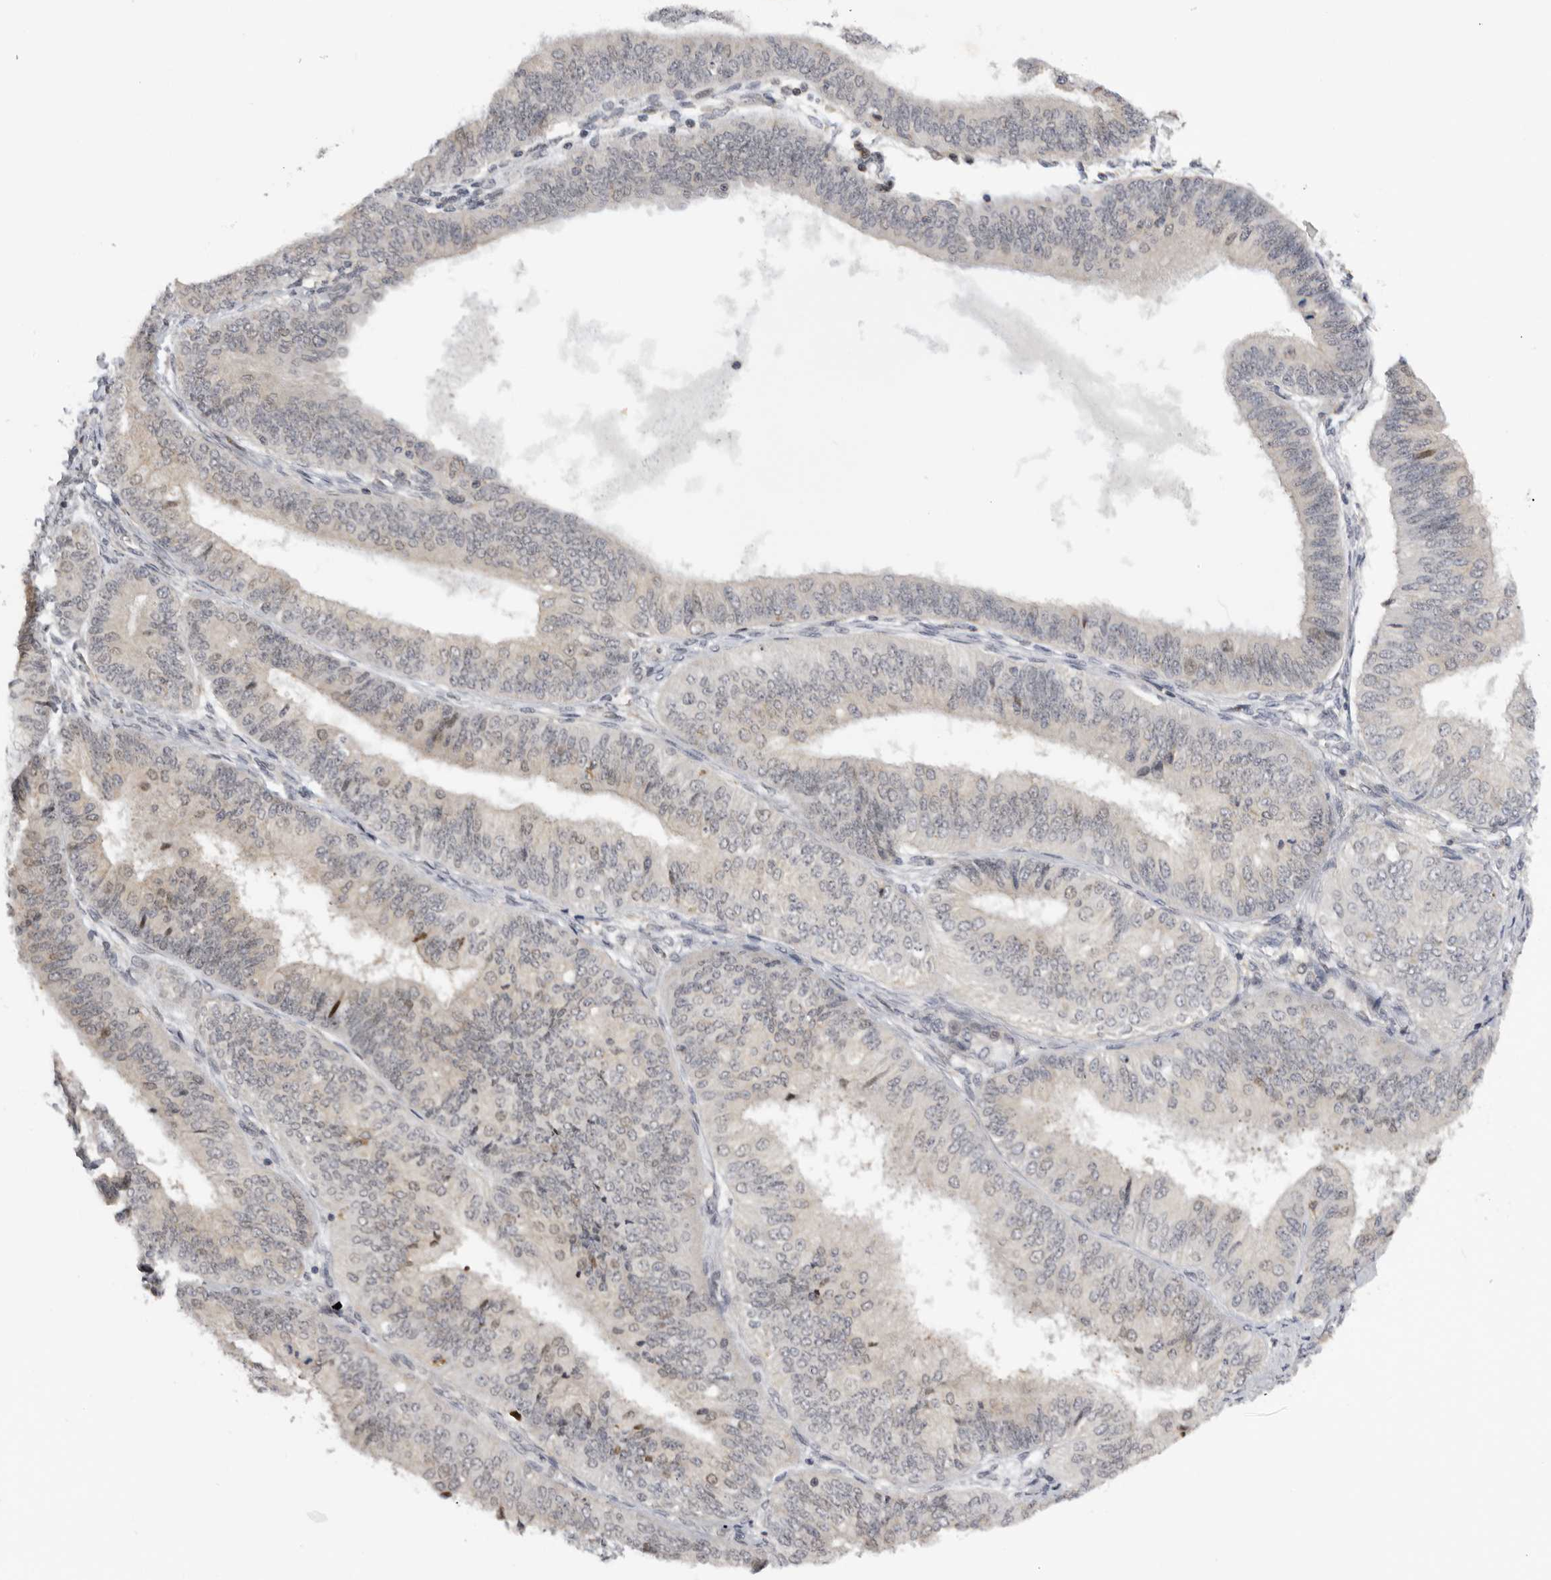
{"staining": {"intensity": "negative", "quantity": "none", "location": "none"}, "tissue": "endometrial cancer", "cell_type": "Tumor cells", "image_type": "cancer", "snomed": [{"axis": "morphology", "description": "Adenocarcinoma, NOS"}, {"axis": "topography", "description": "Endometrium"}], "caption": "A histopathology image of adenocarcinoma (endometrial) stained for a protein demonstrates no brown staining in tumor cells. The staining is performed using DAB (3,3'-diaminobenzidine) brown chromogen with nuclei counter-stained in using hematoxylin.", "gene": "KIF2B", "patient": {"sex": "female", "age": 58}}